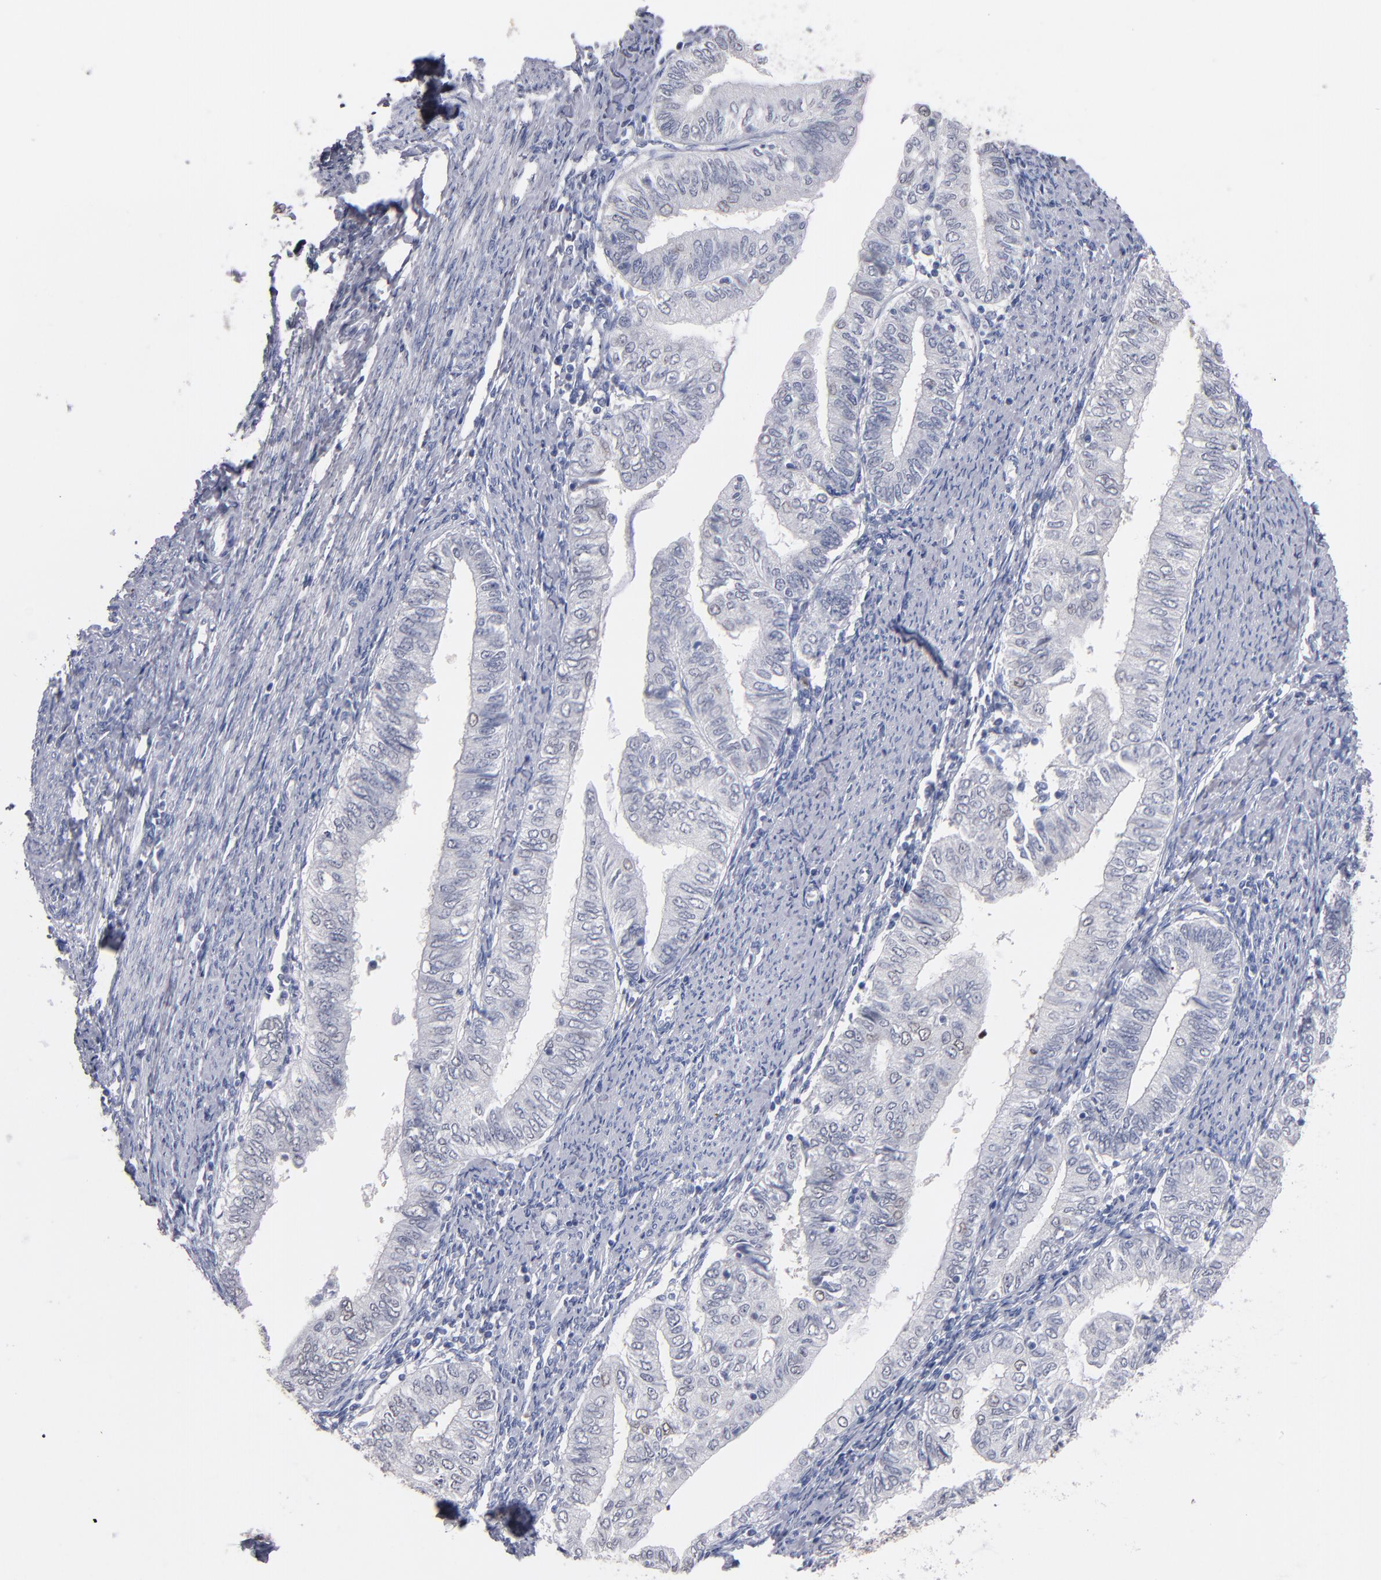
{"staining": {"intensity": "negative", "quantity": "none", "location": "none"}, "tissue": "endometrial cancer", "cell_type": "Tumor cells", "image_type": "cancer", "snomed": [{"axis": "morphology", "description": "Adenocarcinoma, NOS"}, {"axis": "topography", "description": "Endometrium"}], "caption": "Immunohistochemical staining of endometrial cancer (adenocarcinoma) exhibits no significant positivity in tumor cells.", "gene": "MN1", "patient": {"sex": "female", "age": 66}}